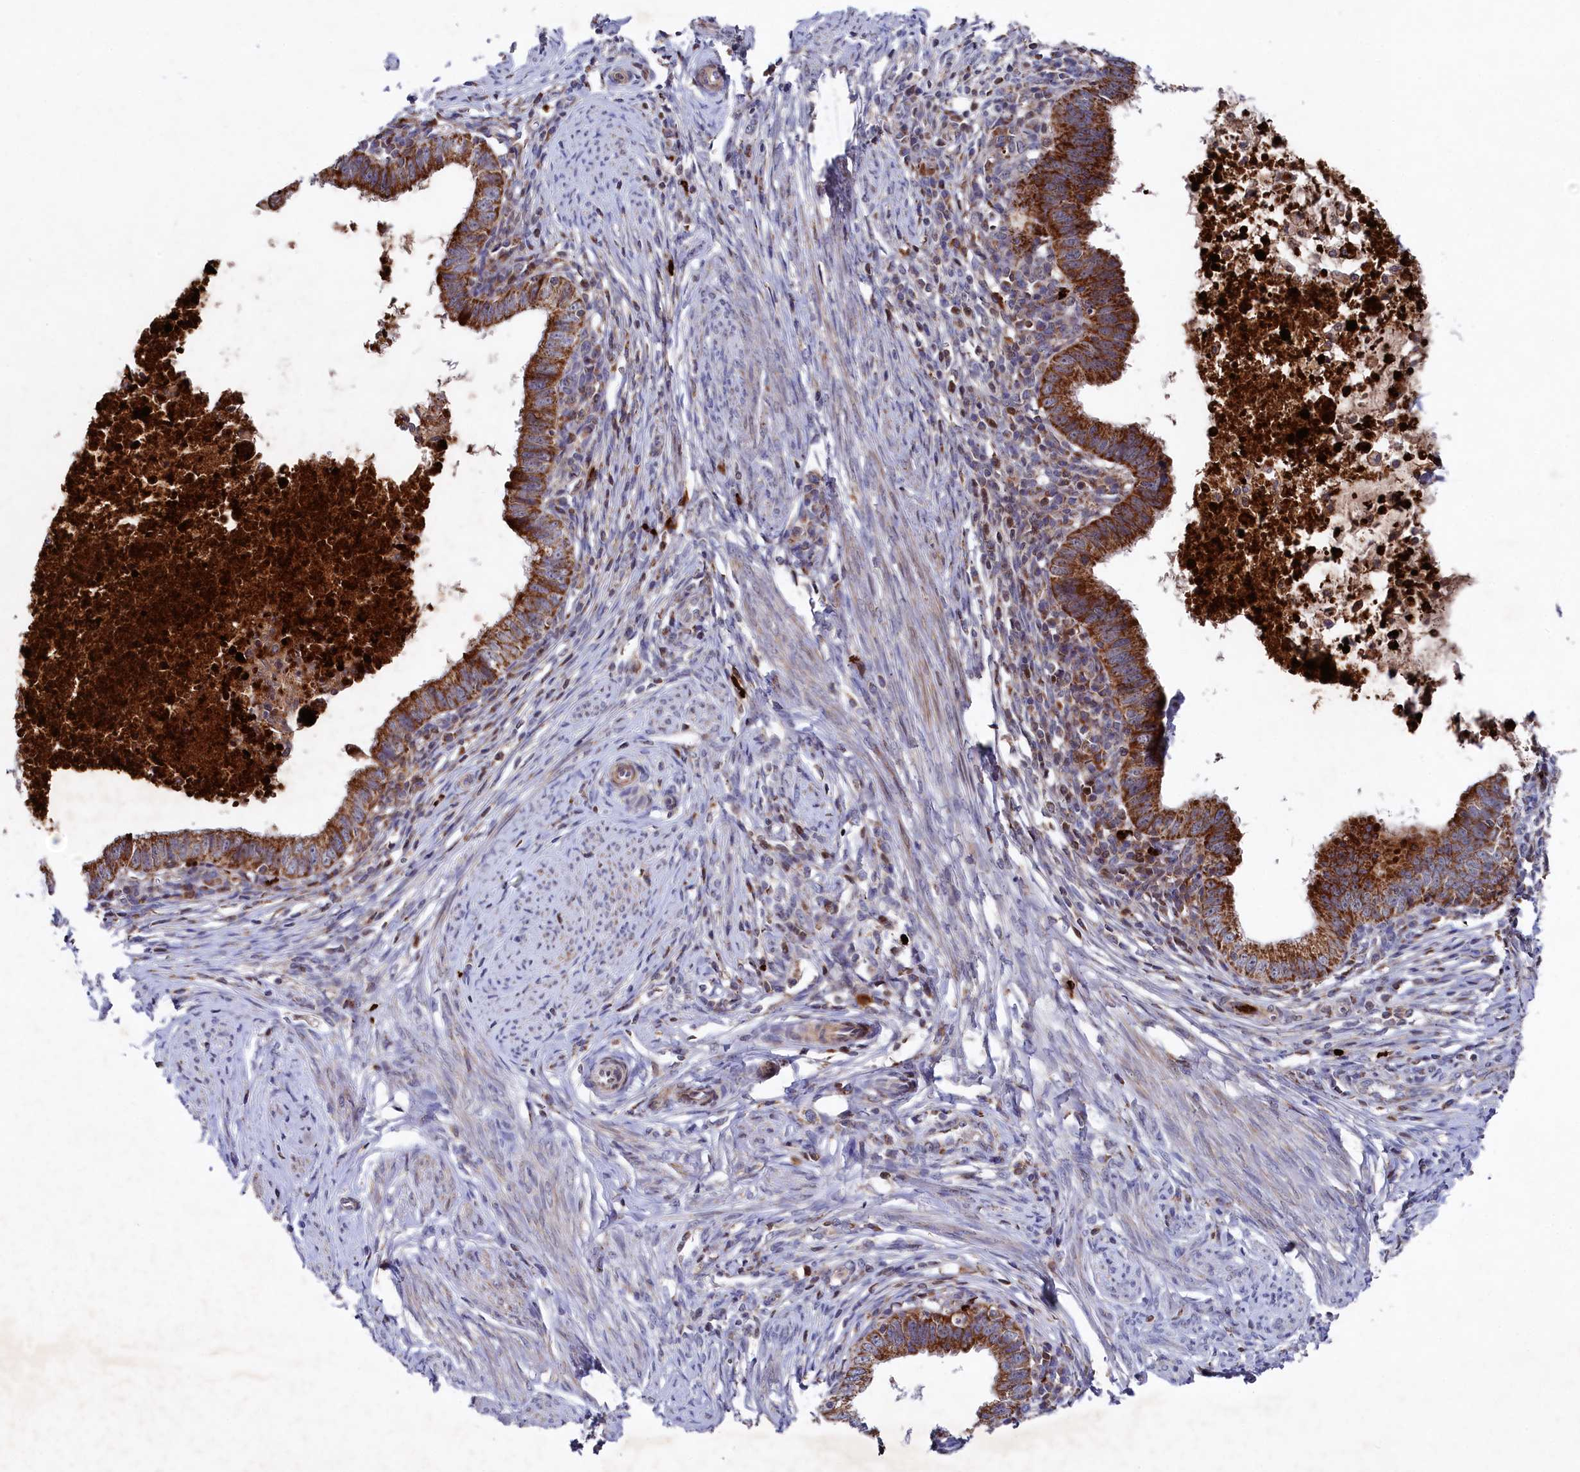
{"staining": {"intensity": "strong", "quantity": ">75%", "location": "cytoplasmic/membranous"}, "tissue": "cervical cancer", "cell_type": "Tumor cells", "image_type": "cancer", "snomed": [{"axis": "morphology", "description": "Adenocarcinoma, NOS"}, {"axis": "topography", "description": "Cervix"}], "caption": "Human adenocarcinoma (cervical) stained with a protein marker exhibits strong staining in tumor cells.", "gene": "CHCHD1", "patient": {"sex": "female", "age": 36}}